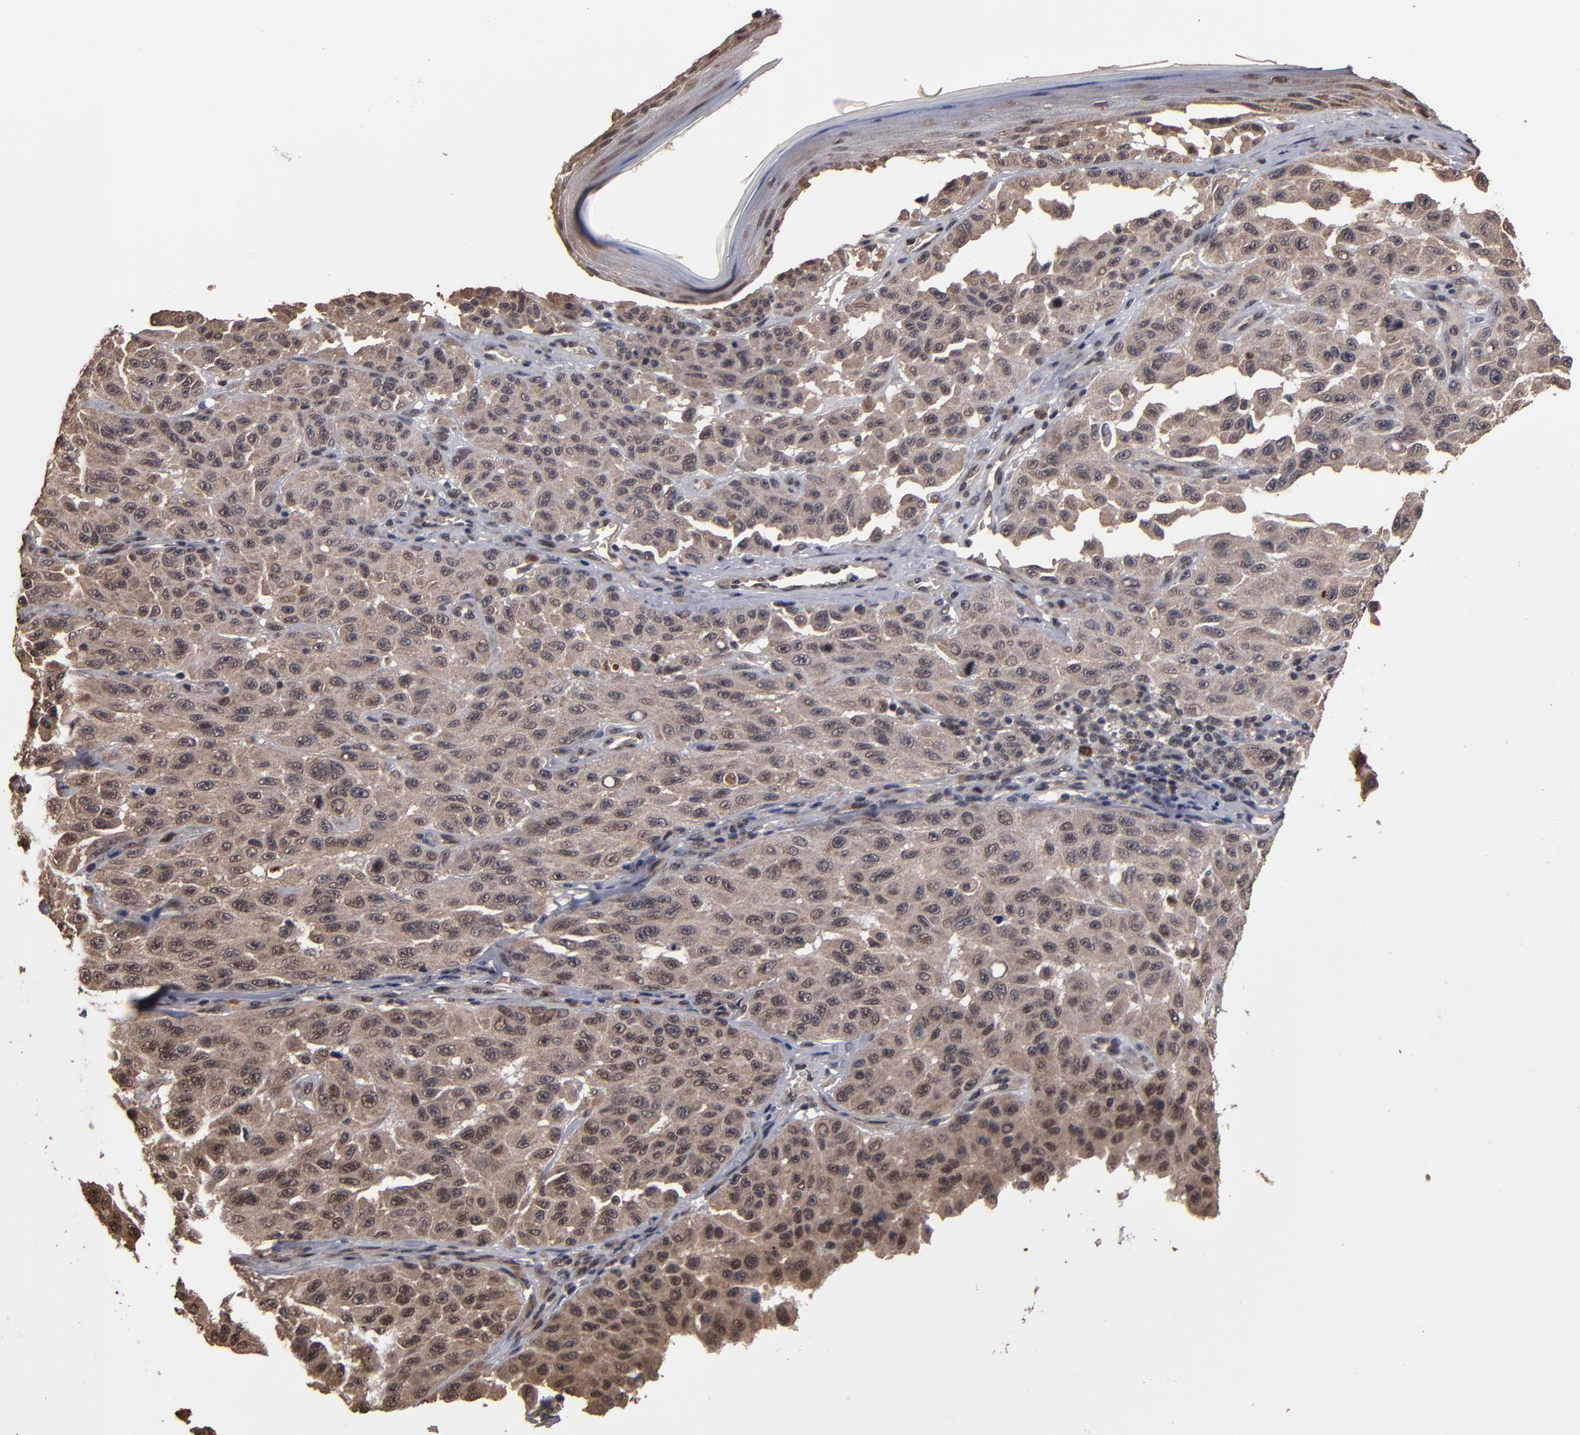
{"staining": {"intensity": "weak", "quantity": ">75%", "location": "cytoplasmic/membranous"}, "tissue": "melanoma", "cell_type": "Tumor cells", "image_type": "cancer", "snomed": [{"axis": "morphology", "description": "Malignant melanoma, NOS"}, {"axis": "topography", "description": "Skin"}], "caption": "An IHC image of neoplastic tissue is shown. Protein staining in brown shows weak cytoplasmic/membranous positivity in malignant melanoma within tumor cells. (Brightfield microscopy of DAB IHC at high magnification).", "gene": "NXF2B", "patient": {"sex": "male", "age": 30}}